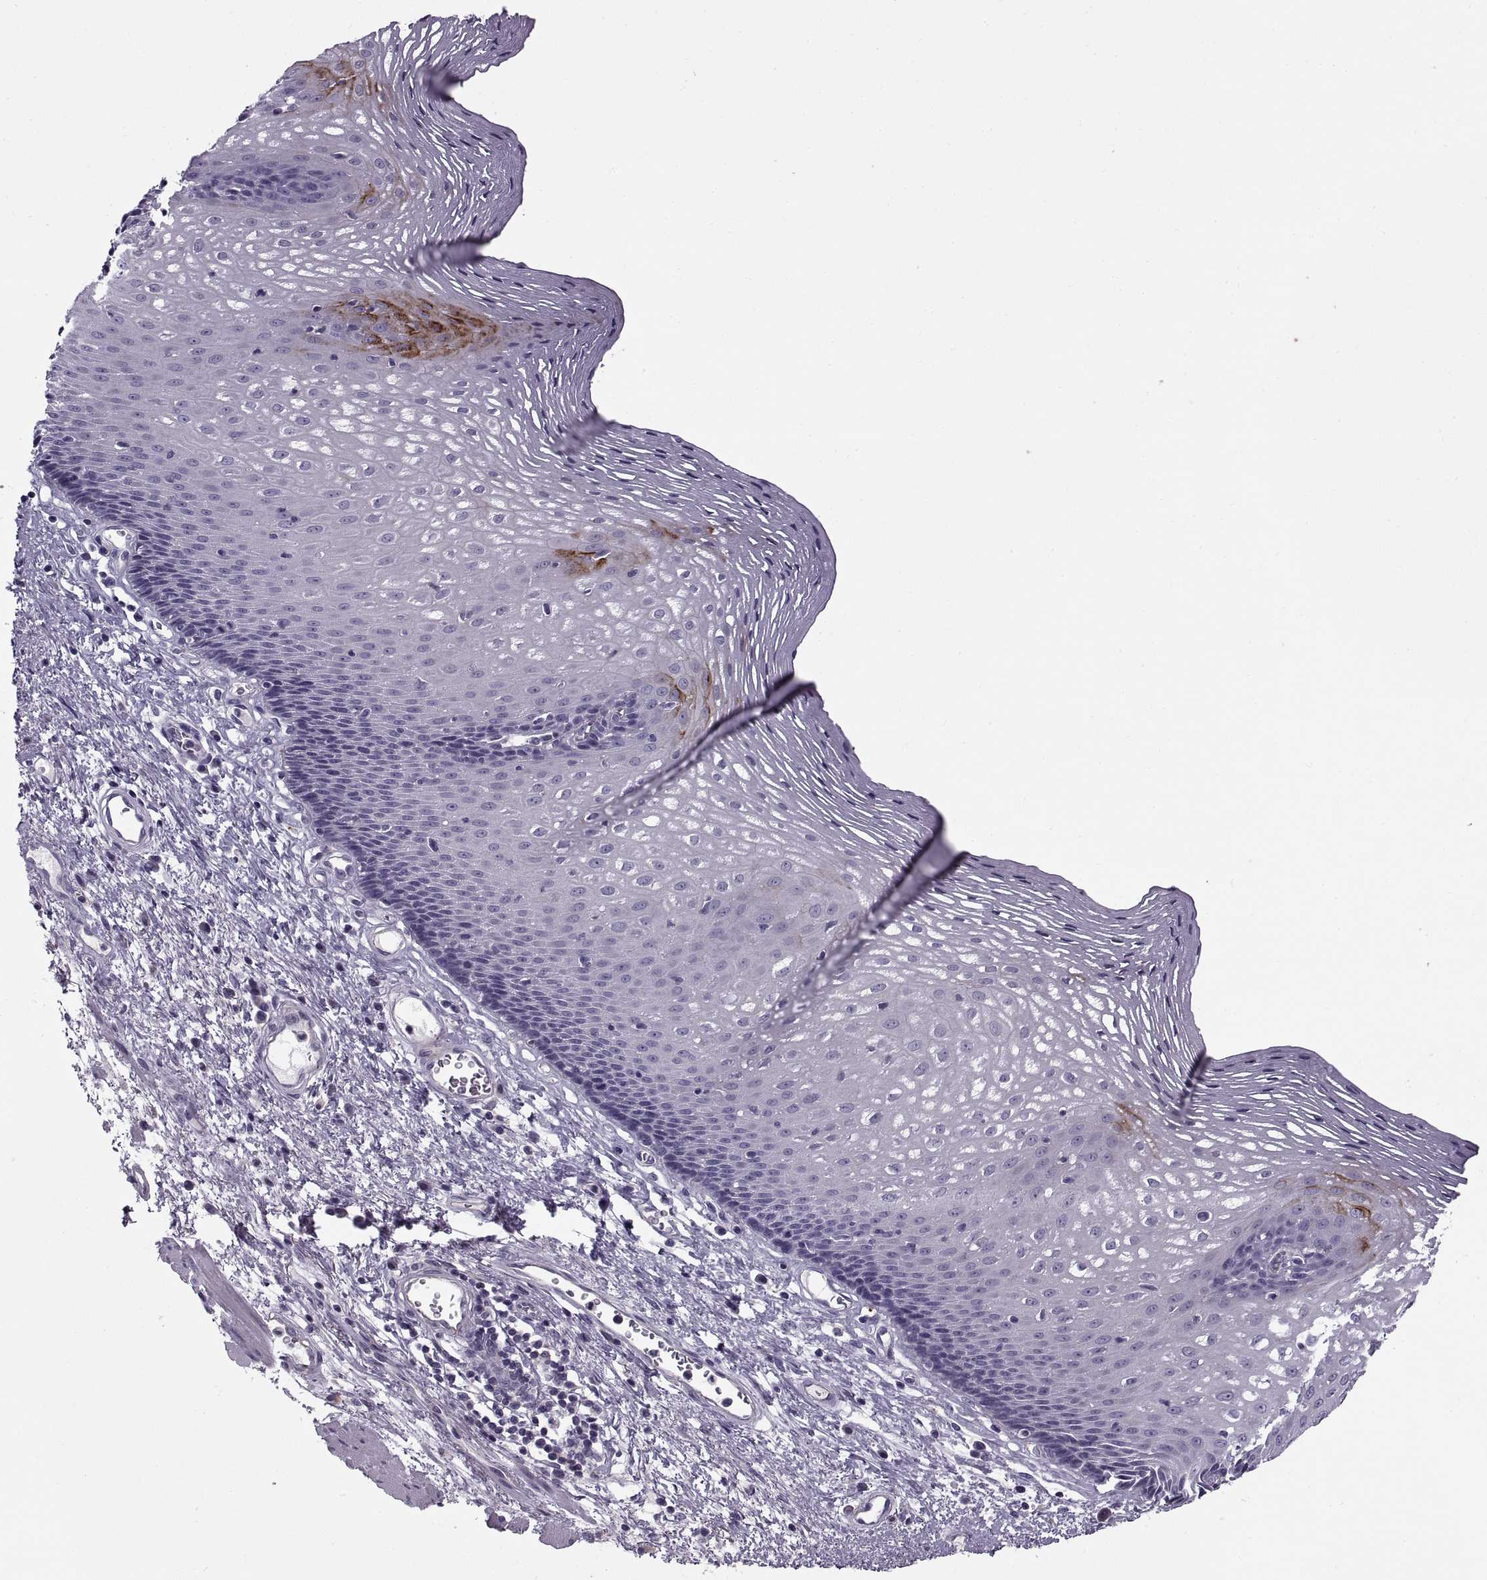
{"staining": {"intensity": "strong", "quantity": "<25%", "location": "cytoplasmic/membranous"}, "tissue": "esophagus", "cell_type": "Squamous epithelial cells", "image_type": "normal", "snomed": [{"axis": "morphology", "description": "Normal tissue, NOS"}, {"axis": "topography", "description": "Esophagus"}], "caption": "Immunohistochemistry staining of benign esophagus, which reveals medium levels of strong cytoplasmic/membranous positivity in about <25% of squamous epithelial cells indicating strong cytoplasmic/membranous protein expression. The staining was performed using DAB (brown) for protein detection and nuclei were counterstained in hematoxylin (blue).", "gene": "CALCR", "patient": {"sex": "male", "age": 76}}